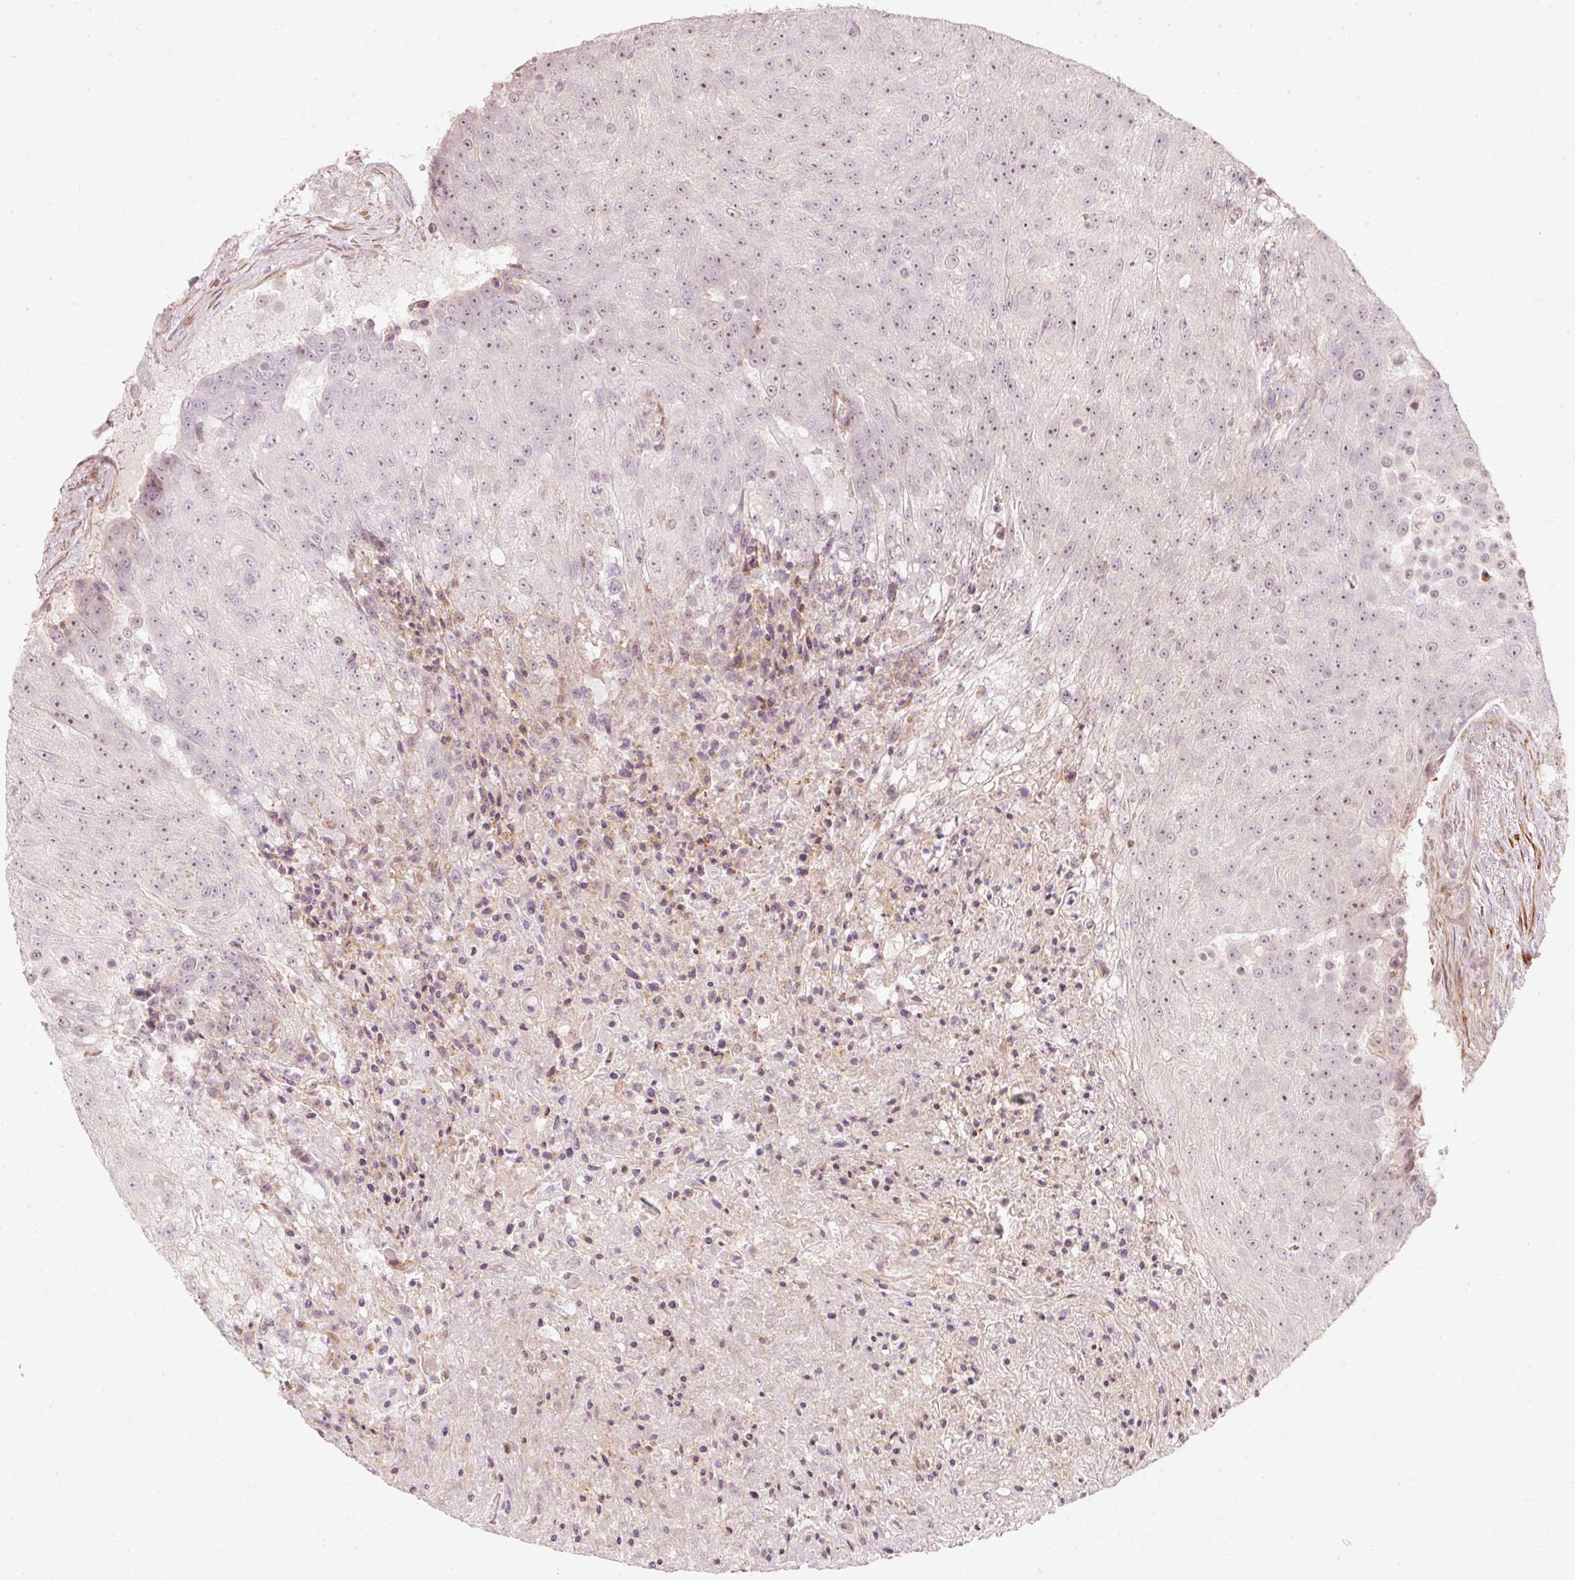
{"staining": {"intensity": "weak", "quantity": "25%-75%", "location": "nuclear"}, "tissue": "urothelial cancer", "cell_type": "Tumor cells", "image_type": "cancer", "snomed": [{"axis": "morphology", "description": "Urothelial carcinoma, High grade"}, {"axis": "topography", "description": "Urinary bladder"}], "caption": "Immunohistochemical staining of urothelial cancer exhibits low levels of weak nuclear protein expression in approximately 25%-75% of tumor cells.", "gene": "KCNQ1", "patient": {"sex": "female", "age": 63}}